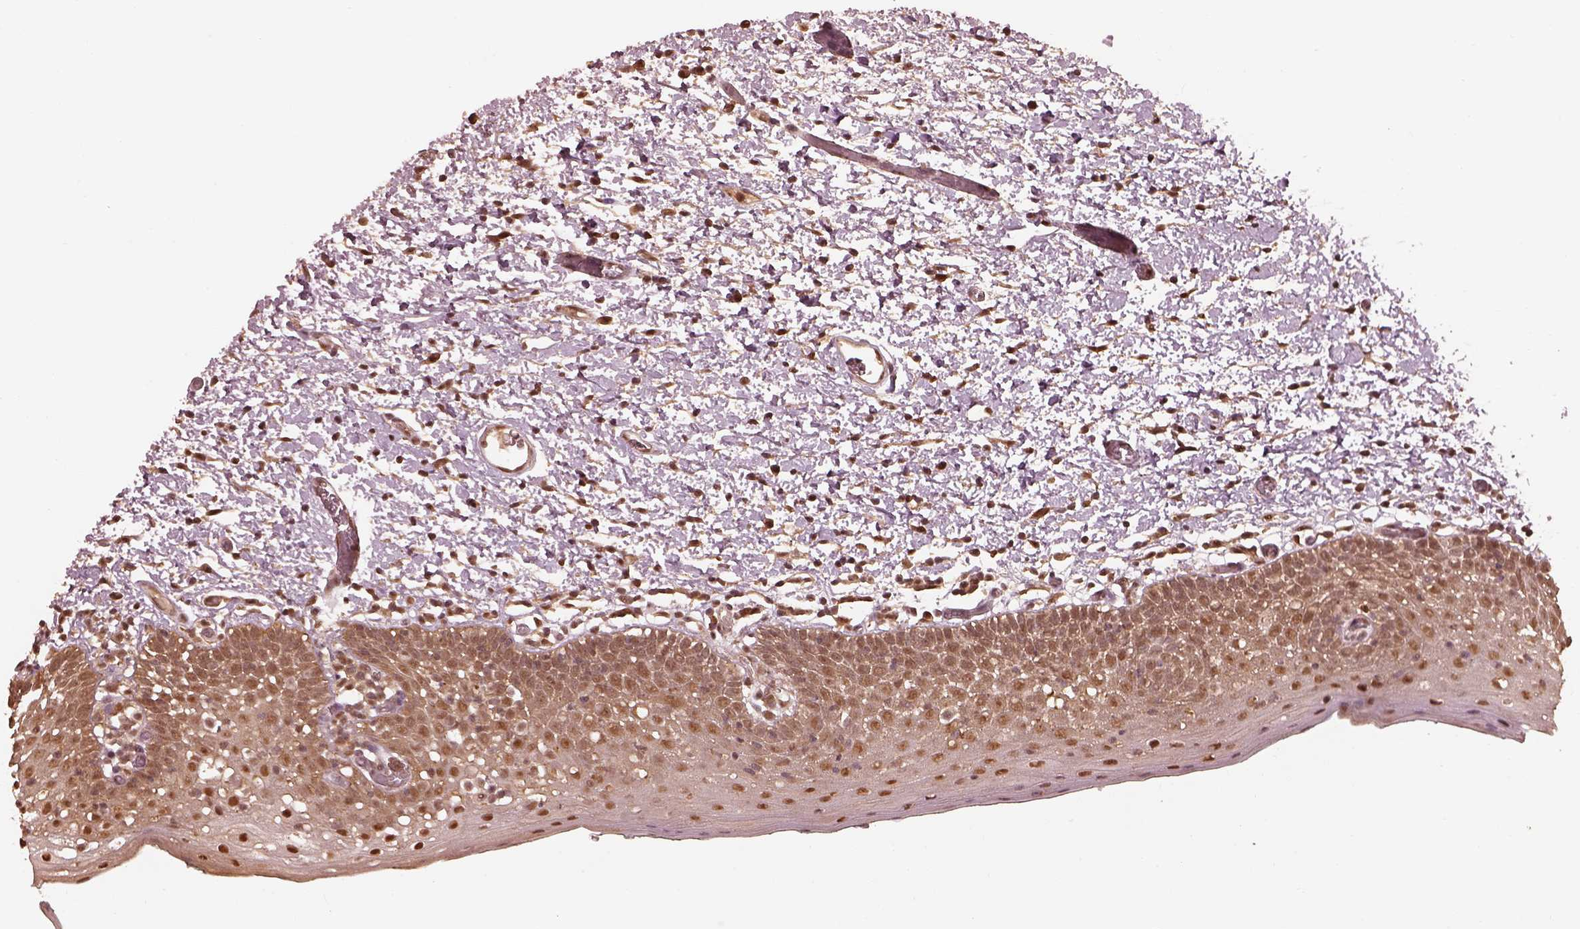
{"staining": {"intensity": "moderate", "quantity": ">75%", "location": "cytoplasmic/membranous,nuclear"}, "tissue": "oral mucosa", "cell_type": "Squamous epithelial cells", "image_type": "normal", "snomed": [{"axis": "morphology", "description": "Normal tissue, NOS"}, {"axis": "morphology", "description": "Squamous cell carcinoma, NOS"}, {"axis": "topography", "description": "Oral tissue"}, {"axis": "topography", "description": "Head-Neck"}], "caption": "Approximately >75% of squamous epithelial cells in unremarkable human oral mucosa reveal moderate cytoplasmic/membranous,nuclear protein staining as visualized by brown immunohistochemical staining.", "gene": "PSMC5", "patient": {"sex": "male", "age": 69}}